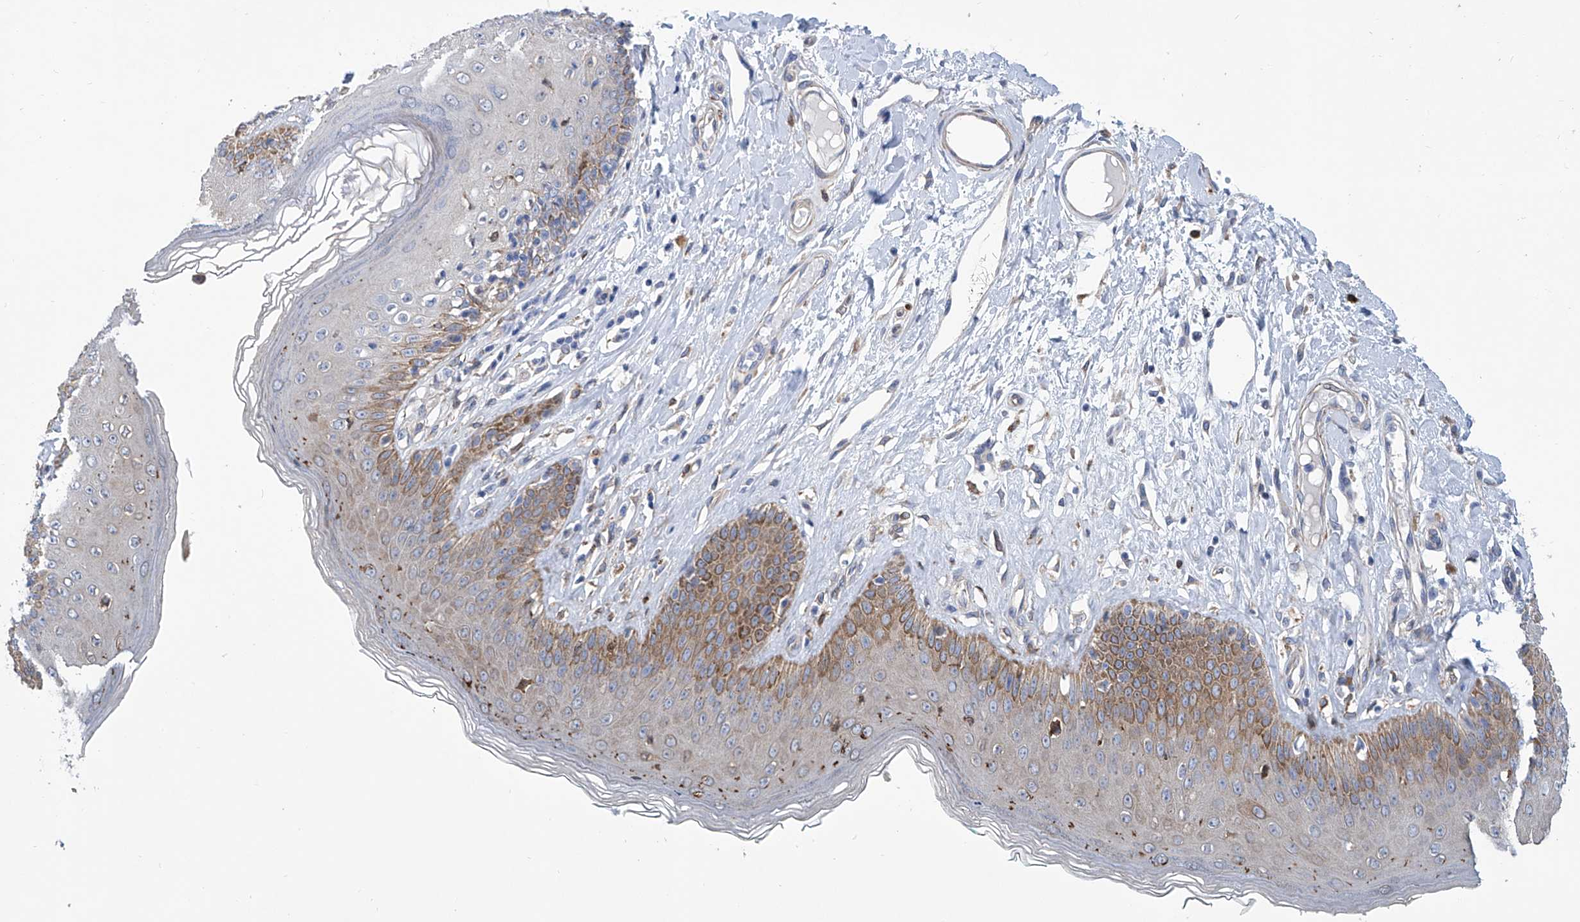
{"staining": {"intensity": "moderate", "quantity": "25%-75%", "location": "cytoplasmic/membranous"}, "tissue": "skin", "cell_type": "Epidermal cells", "image_type": "normal", "snomed": [{"axis": "morphology", "description": "Normal tissue, NOS"}, {"axis": "morphology", "description": "Squamous cell carcinoma, NOS"}, {"axis": "topography", "description": "Vulva"}], "caption": "Skin was stained to show a protein in brown. There is medium levels of moderate cytoplasmic/membranous positivity in approximately 25%-75% of epidermal cells. The staining was performed using DAB, with brown indicating positive protein expression. Nuclei are stained blue with hematoxylin.", "gene": "TNN", "patient": {"sex": "female", "age": 85}}